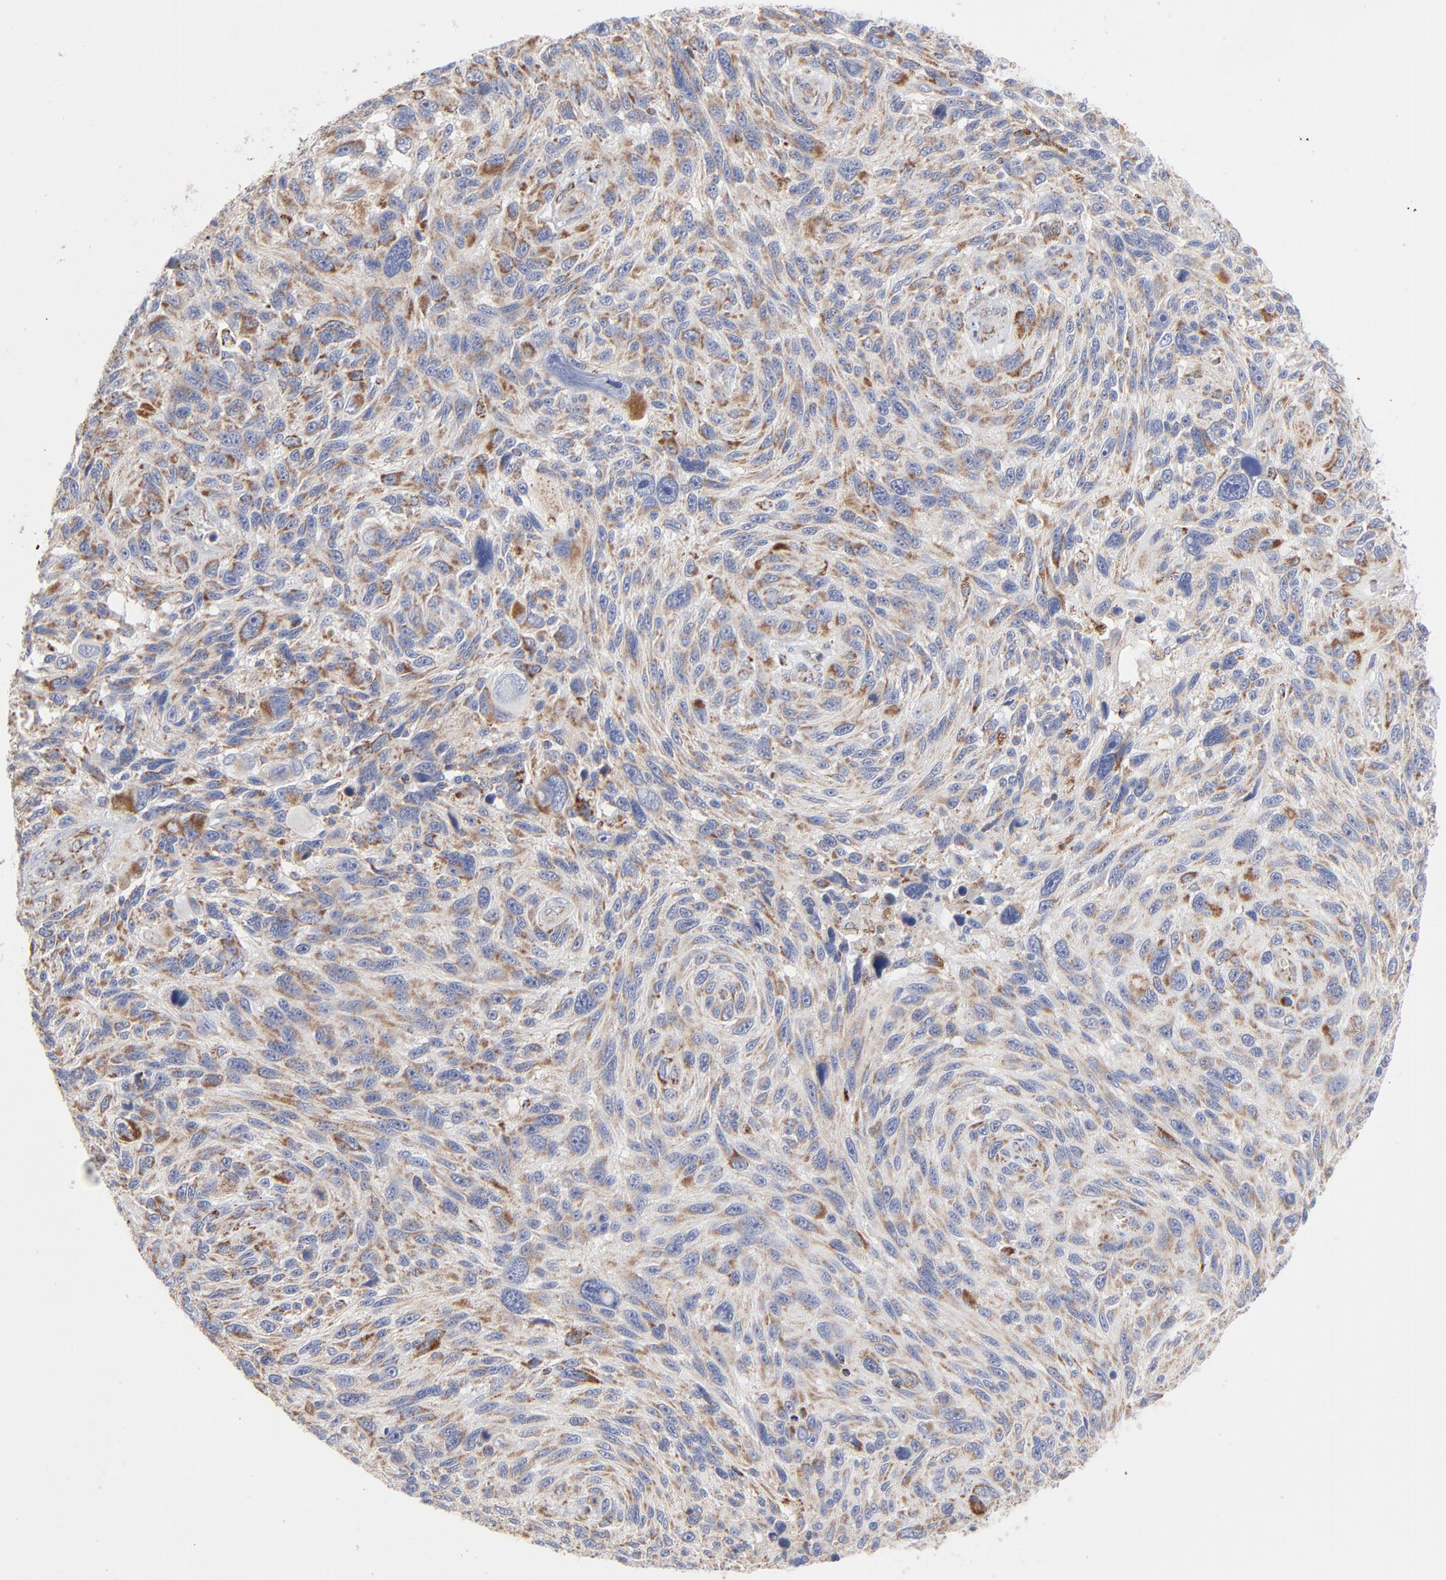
{"staining": {"intensity": "moderate", "quantity": ">75%", "location": "cytoplasmic/membranous"}, "tissue": "melanoma", "cell_type": "Tumor cells", "image_type": "cancer", "snomed": [{"axis": "morphology", "description": "Malignant melanoma, NOS"}, {"axis": "topography", "description": "Skin"}], "caption": "An immunohistochemistry (IHC) histopathology image of tumor tissue is shown. Protein staining in brown shows moderate cytoplasmic/membranous positivity in malignant melanoma within tumor cells.", "gene": "ASB3", "patient": {"sex": "male", "age": 53}}